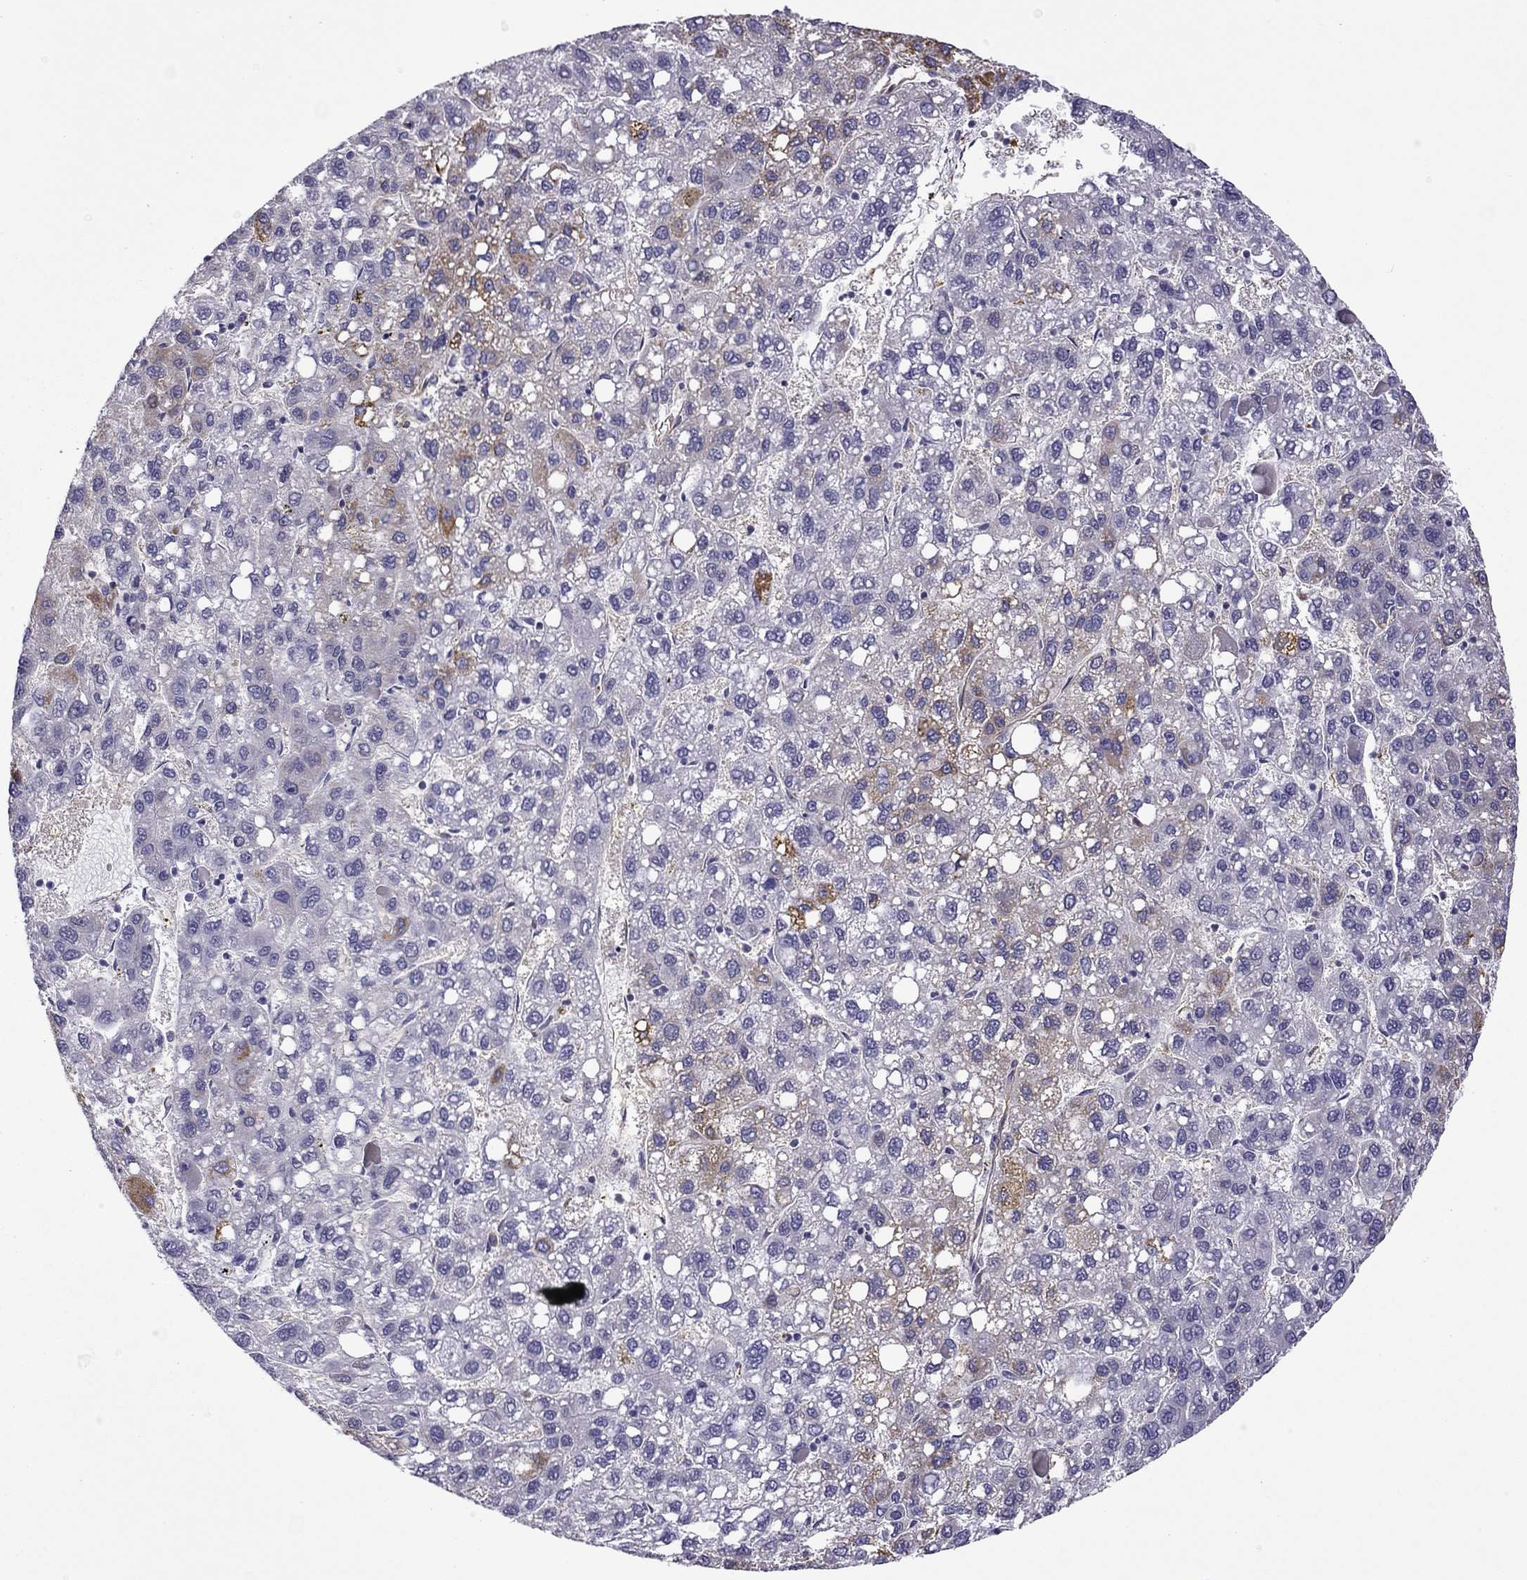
{"staining": {"intensity": "moderate", "quantity": "<25%", "location": "cytoplasmic/membranous"}, "tissue": "liver cancer", "cell_type": "Tumor cells", "image_type": "cancer", "snomed": [{"axis": "morphology", "description": "Carcinoma, Hepatocellular, NOS"}, {"axis": "topography", "description": "Liver"}], "caption": "Immunohistochemistry (IHC) (DAB) staining of liver cancer exhibits moderate cytoplasmic/membranous protein expression in approximately <25% of tumor cells.", "gene": "MAP4", "patient": {"sex": "female", "age": 82}}